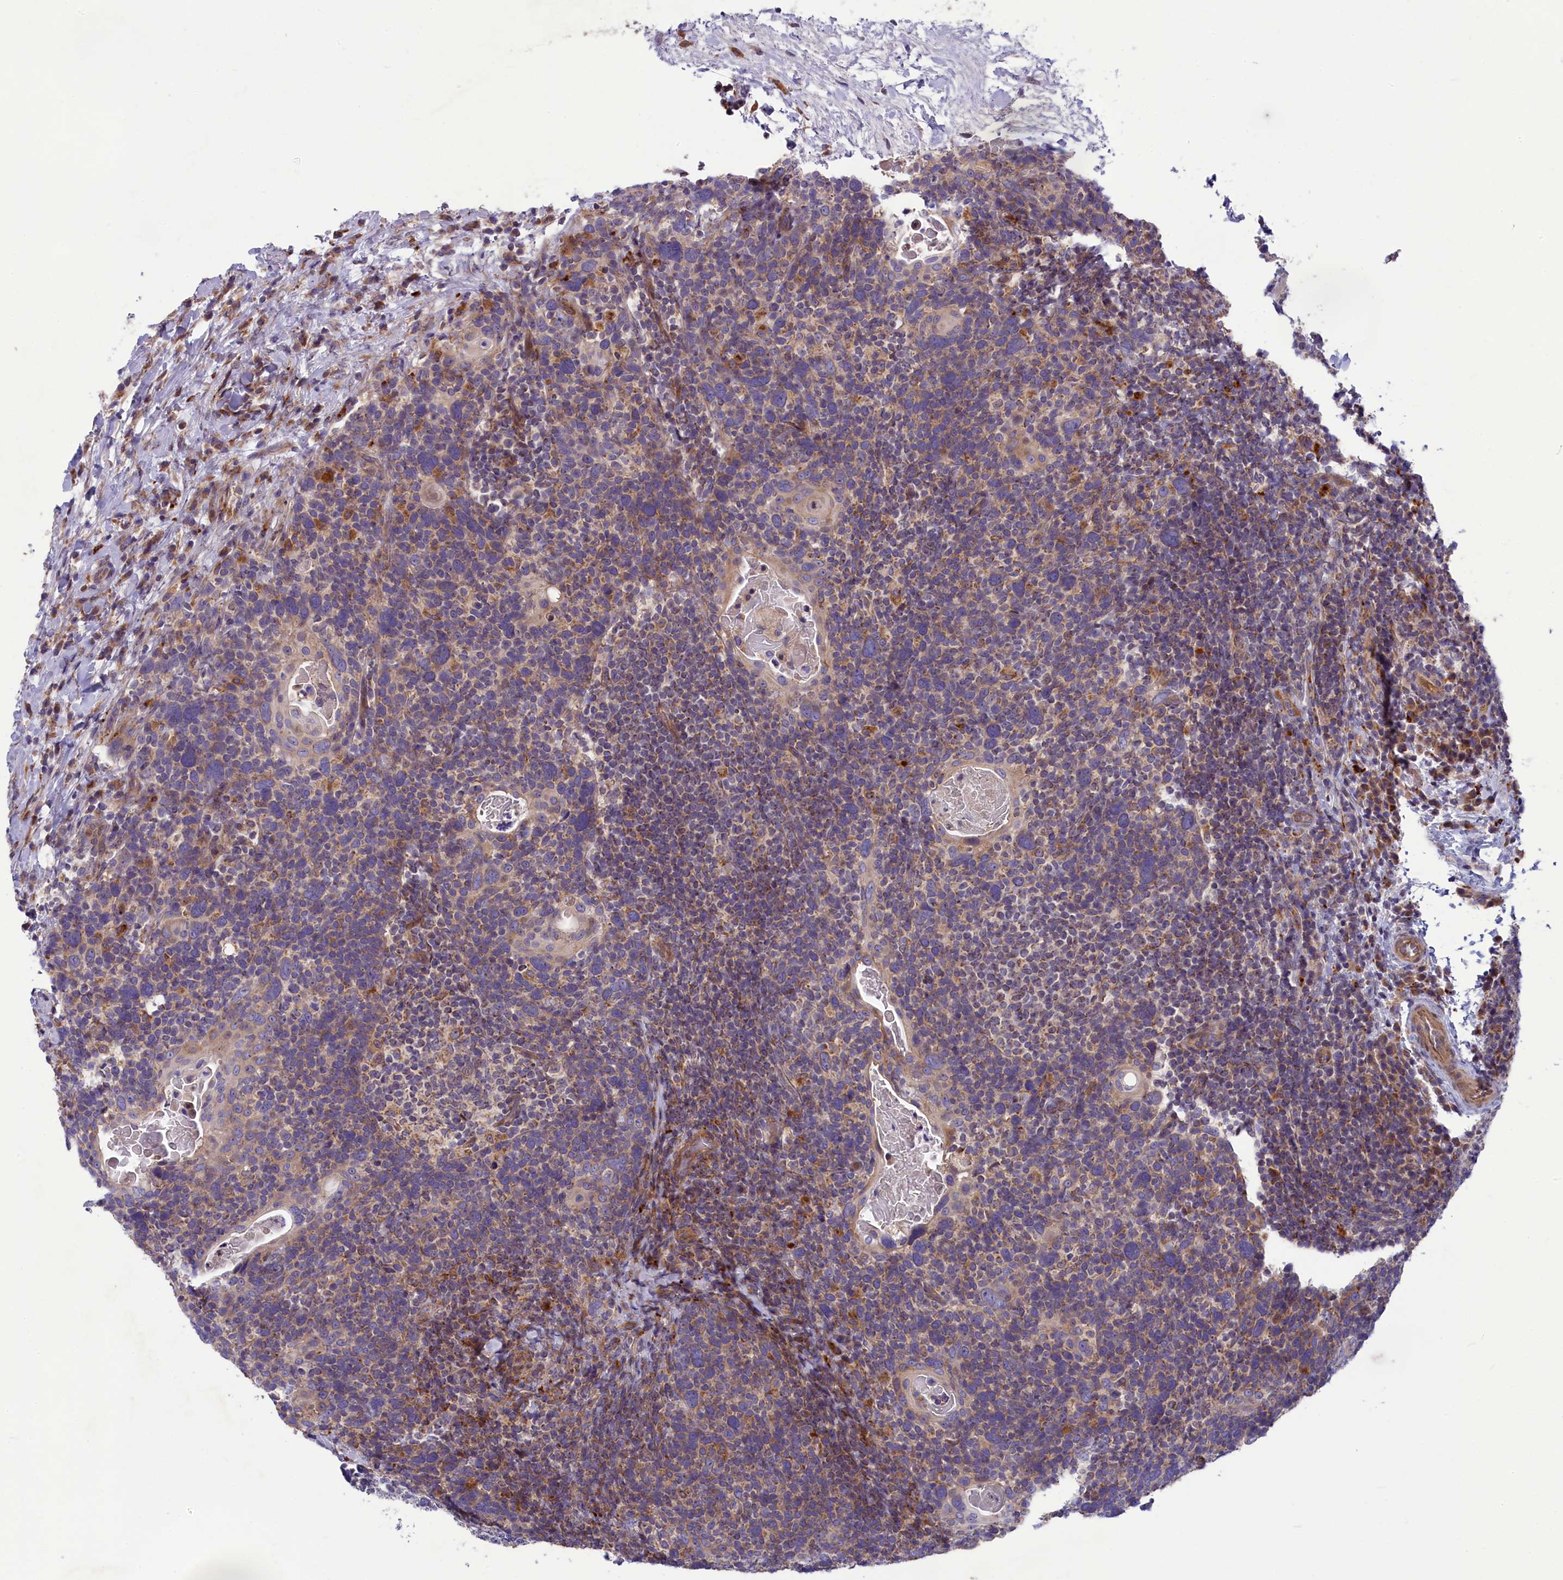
{"staining": {"intensity": "weak", "quantity": "<25%", "location": "cytoplasmic/membranous"}, "tissue": "head and neck cancer", "cell_type": "Tumor cells", "image_type": "cancer", "snomed": [{"axis": "morphology", "description": "Squamous cell carcinoma, NOS"}, {"axis": "morphology", "description": "Squamous cell carcinoma, metastatic, NOS"}, {"axis": "topography", "description": "Lymph node"}, {"axis": "topography", "description": "Head-Neck"}], "caption": "High magnification brightfield microscopy of metastatic squamous cell carcinoma (head and neck) stained with DAB (3,3'-diaminobenzidine) (brown) and counterstained with hematoxylin (blue): tumor cells show no significant positivity.", "gene": "BLTP2", "patient": {"sex": "male", "age": 62}}